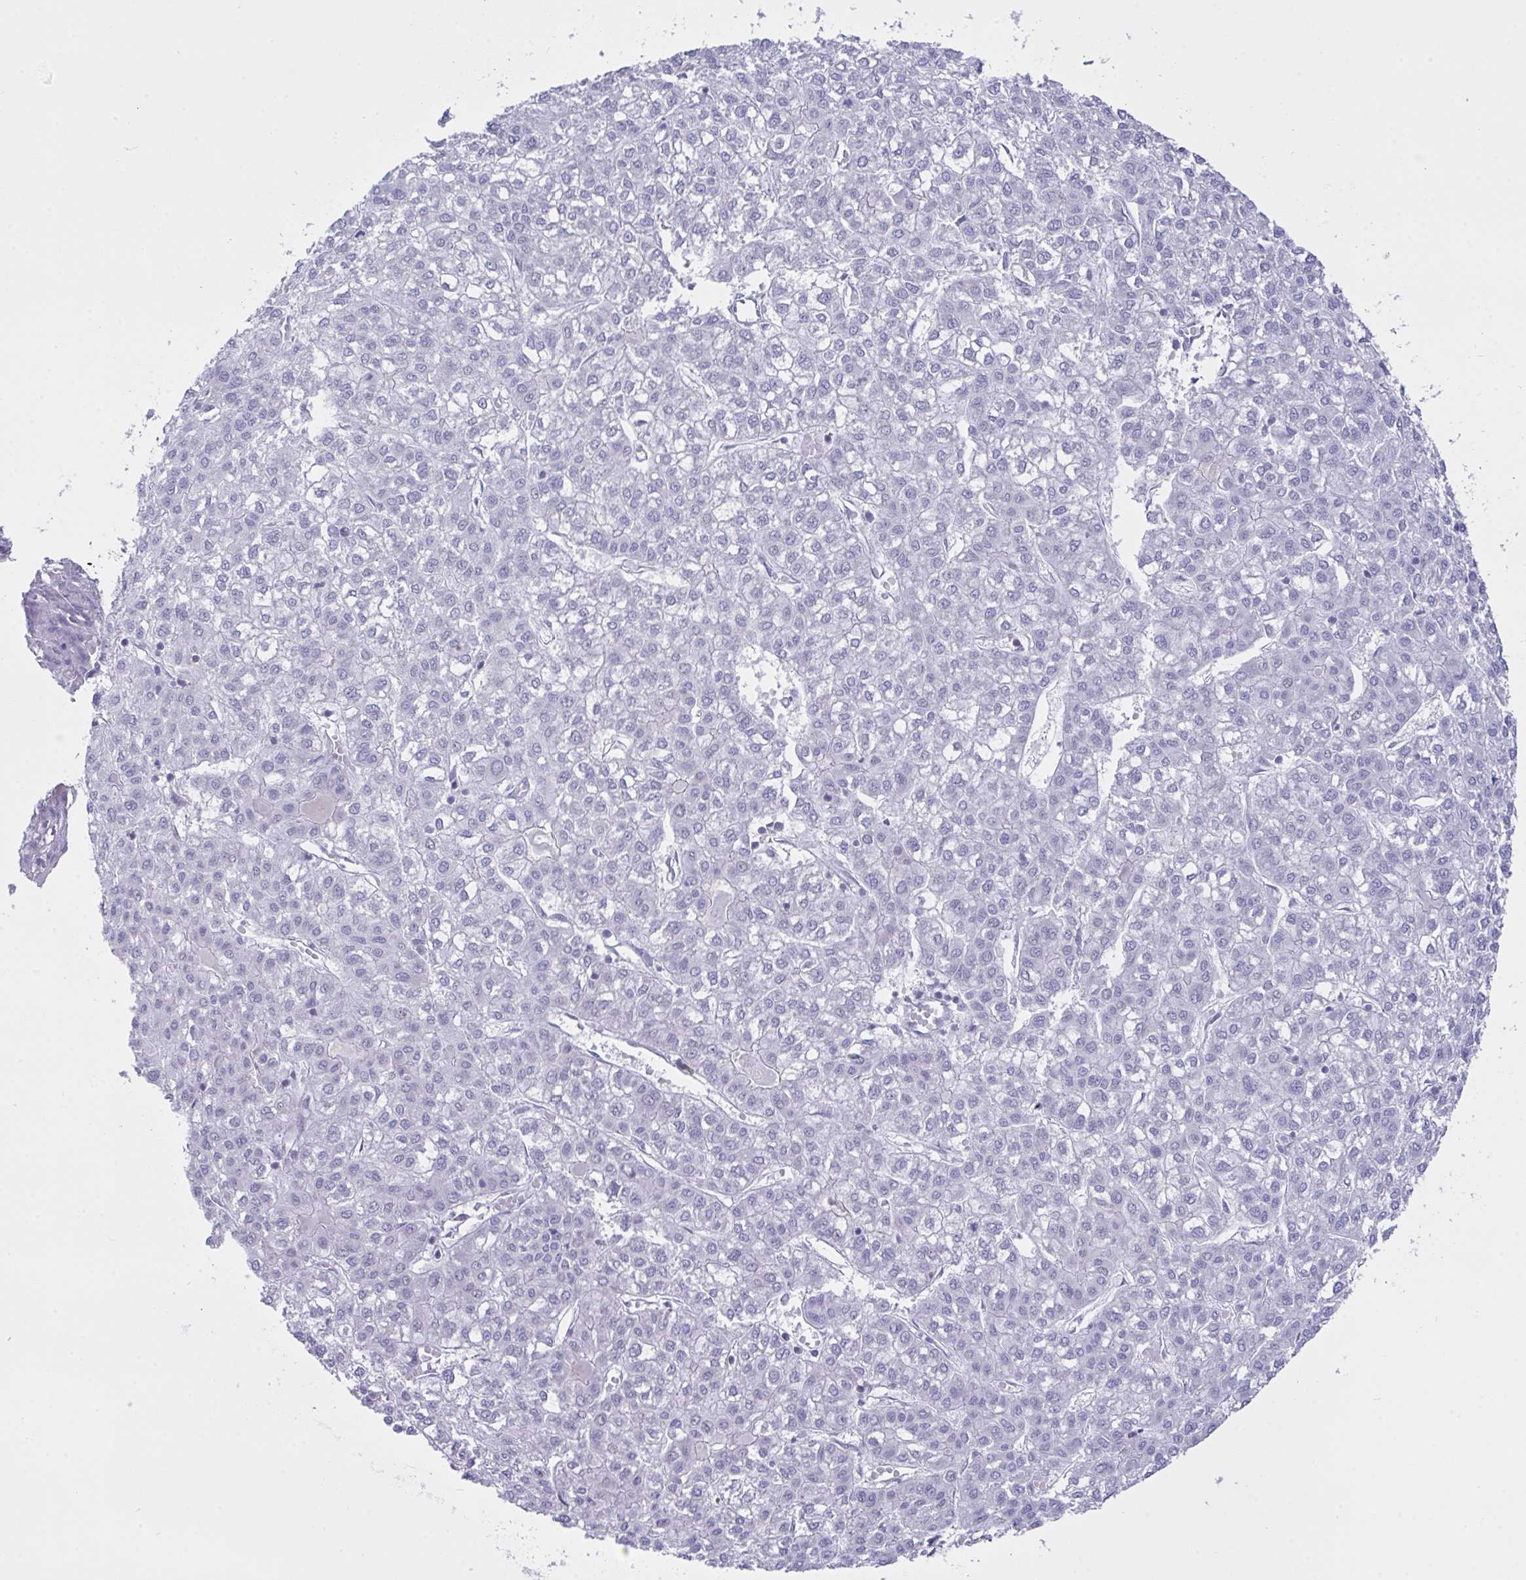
{"staining": {"intensity": "negative", "quantity": "none", "location": "none"}, "tissue": "liver cancer", "cell_type": "Tumor cells", "image_type": "cancer", "snomed": [{"axis": "morphology", "description": "Carcinoma, Hepatocellular, NOS"}, {"axis": "topography", "description": "Liver"}], "caption": "High power microscopy image of an immunohistochemistry (IHC) histopathology image of liver cancer (hepatocellular carcinoma), revealing no significant positivity in tumor cells.", "gene": "FBXL22", "patient": {"sex": "female", "age": 43}}